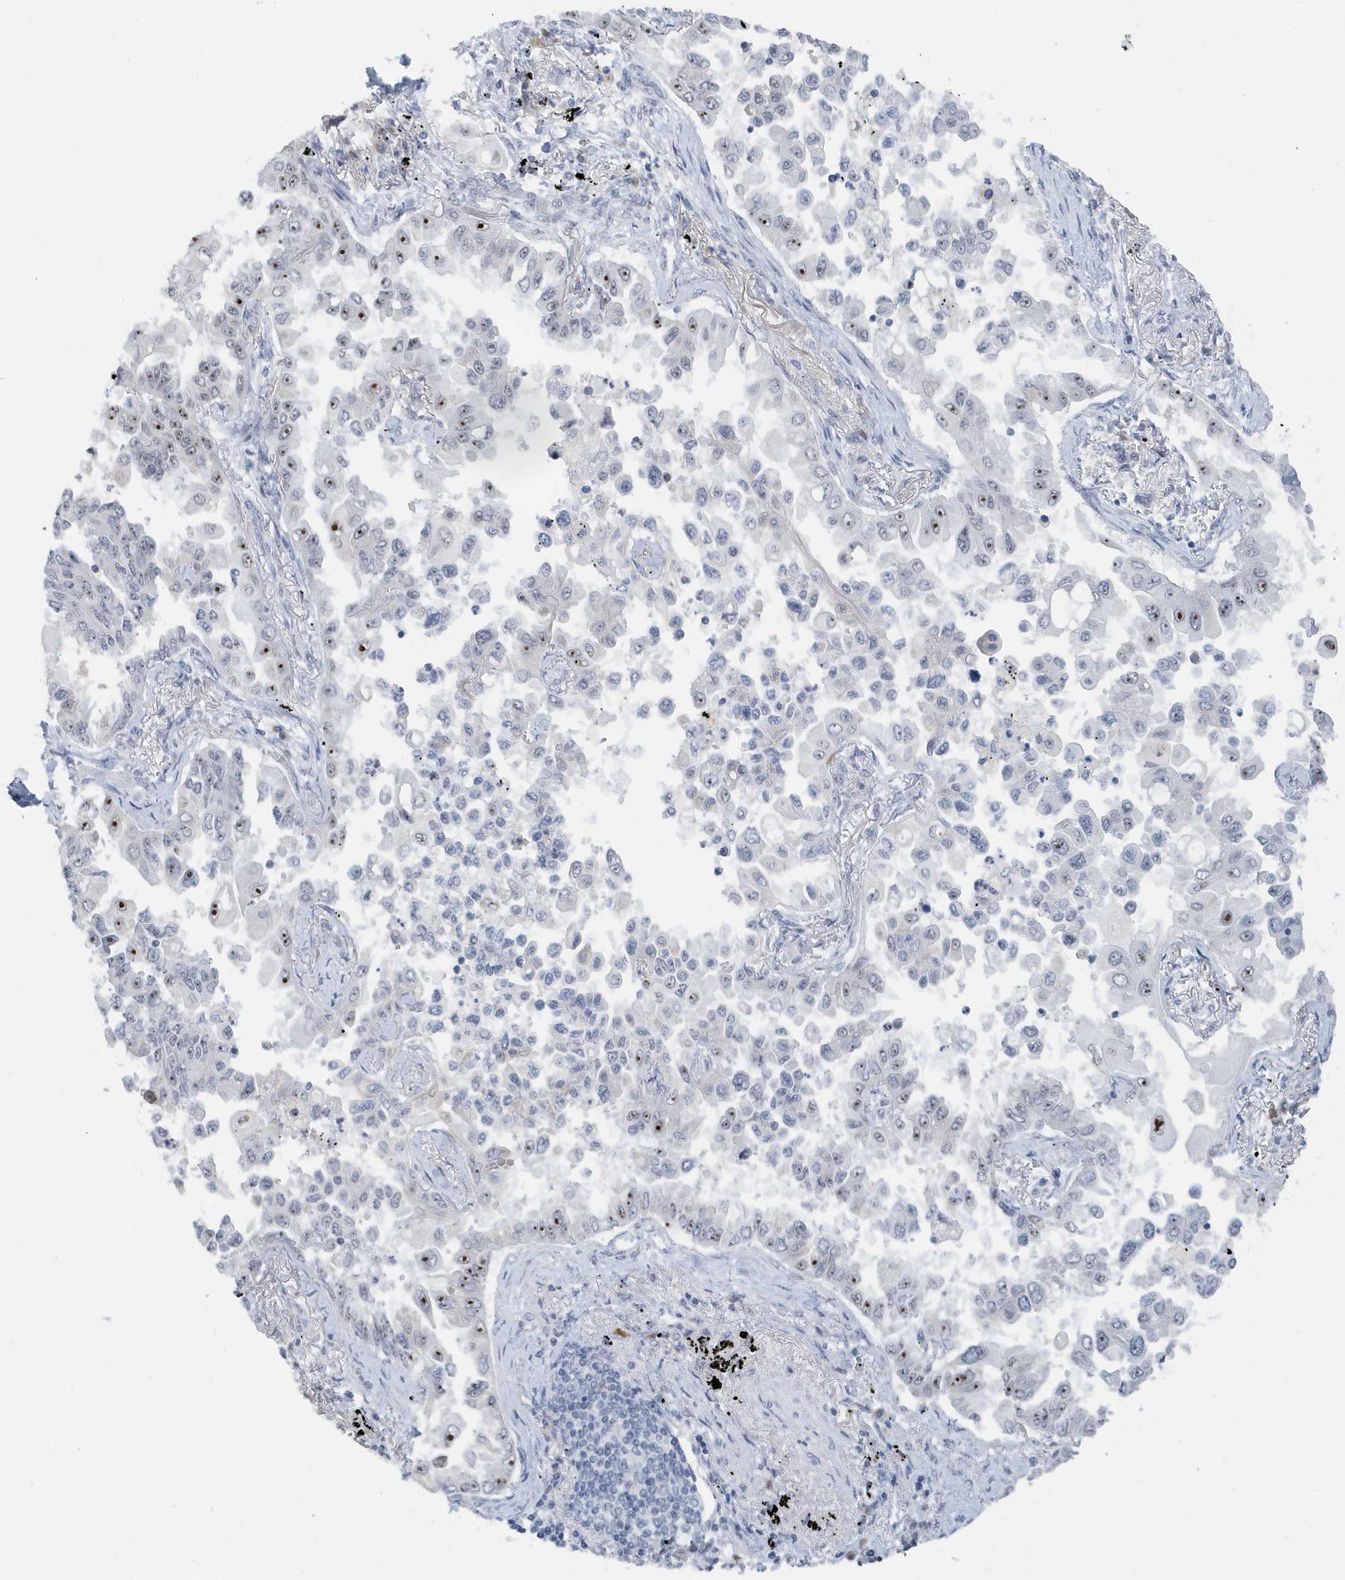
{"staining": {"intensity": "moderate", "quantity": "<25%", "location": "nuclear"}, "tissue": "lung cancer", "cell_type": "Tumor cells", "image_type": "cancer", "snomed": [{"axis": "morphology", "description": "Adenocarcinoma, NOS"}, {"axis": "topography", "description": "Lung"}], "caption": "Human lung cancer stained with a protein marker displays moderate staining in tumor cells.", "gene": "RPF2", "patient": {"sex": "female", "age": 67}}